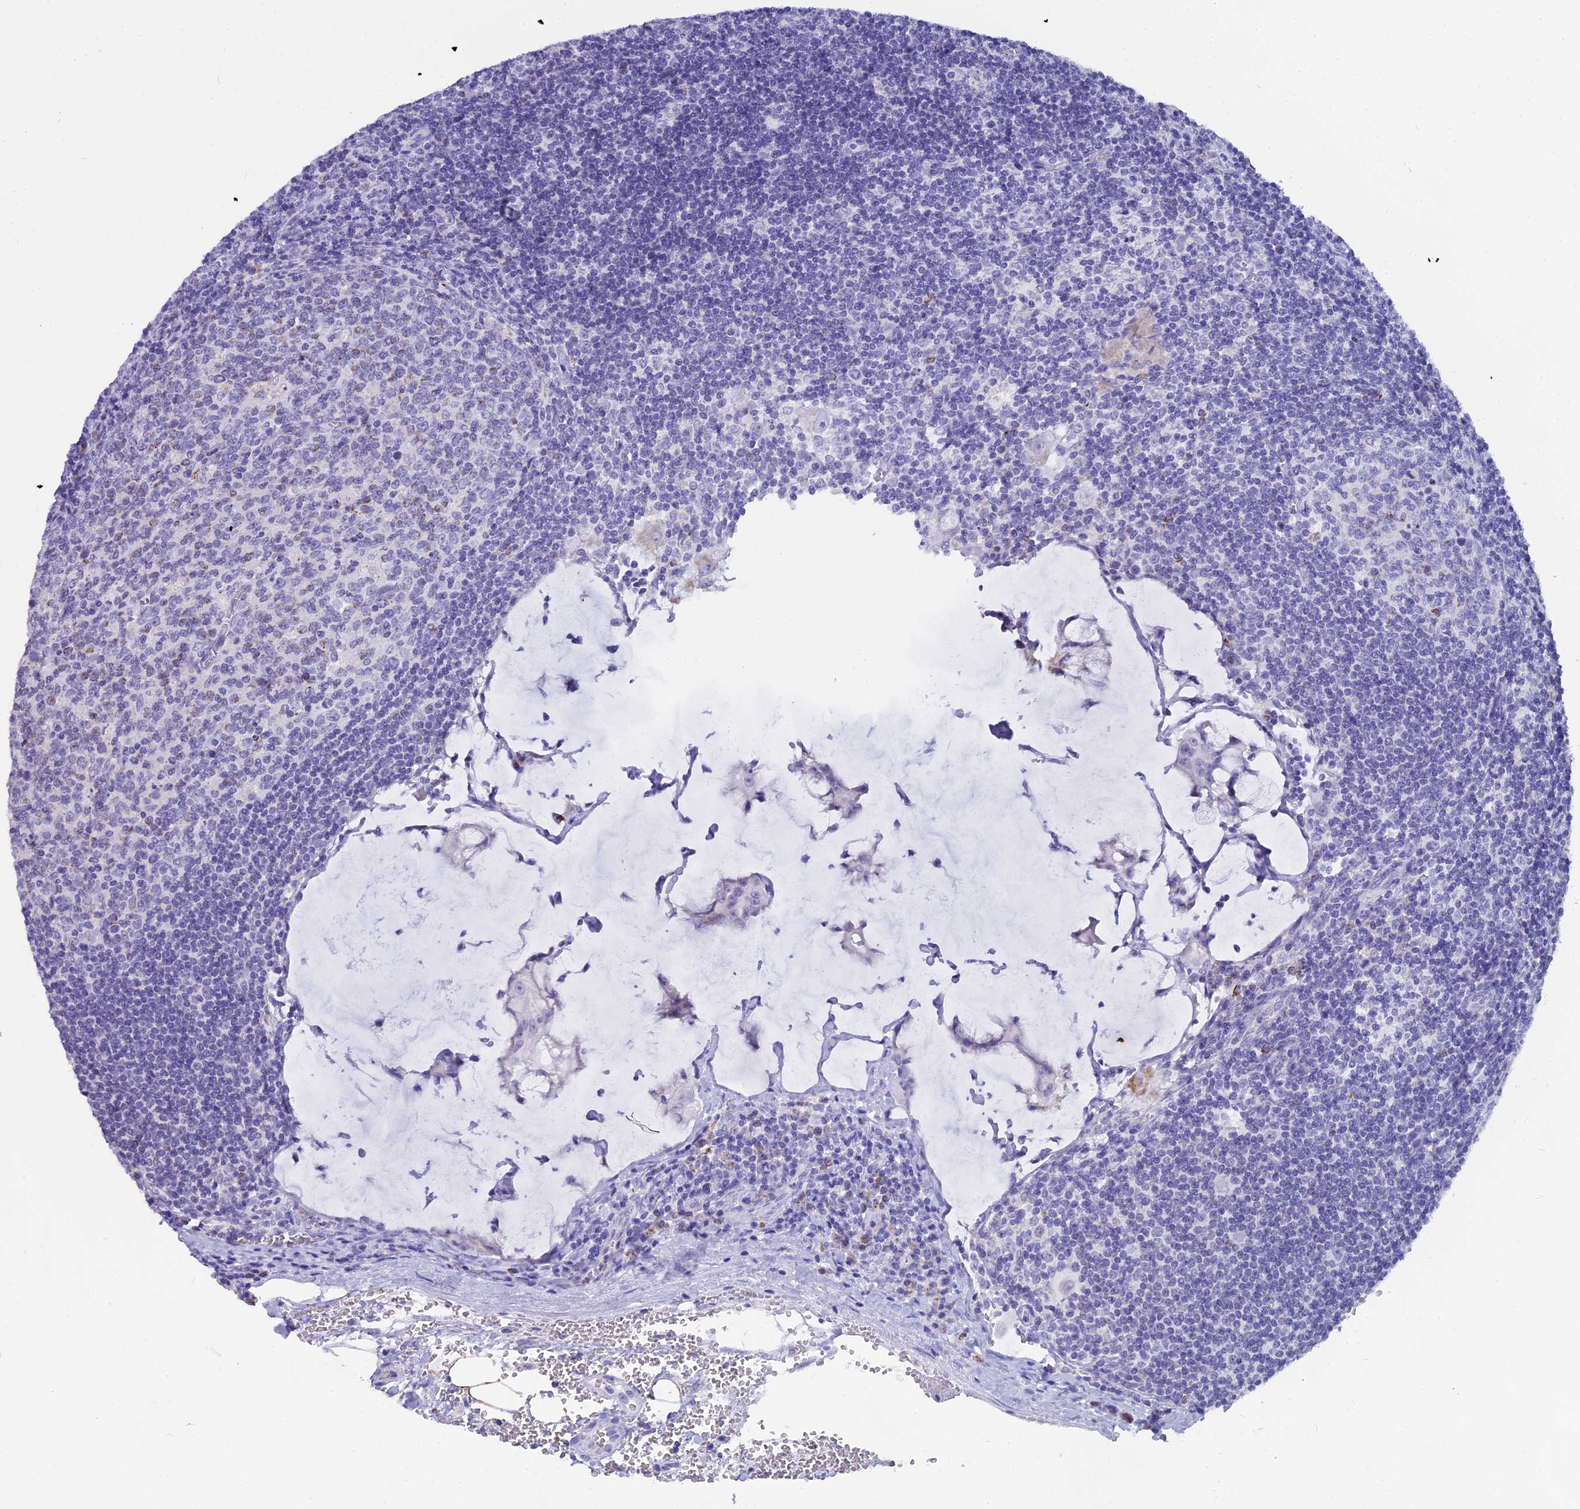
{"staining": {"intensity": "negative", "quantity": "none", "location": "none"}, "tissue": "lymph node", "cell_type": "Germinal center cells", "image_type": "normal", "snomed": [{"axis": "morphology", "description": "Normal tissue, NOS"}, {"axis": "topography", "description": "Lymph node"}], "caption": "An image of human lymph node is negative for staining in germinal center cells. The staining was performed using DAB to visualize the protein expression in brown, while the nuclei were stained in blue with hematoxylin (Magnification: 20x).", "gene": "CGB1", "patient": {"sex": "female", "age": 73}}